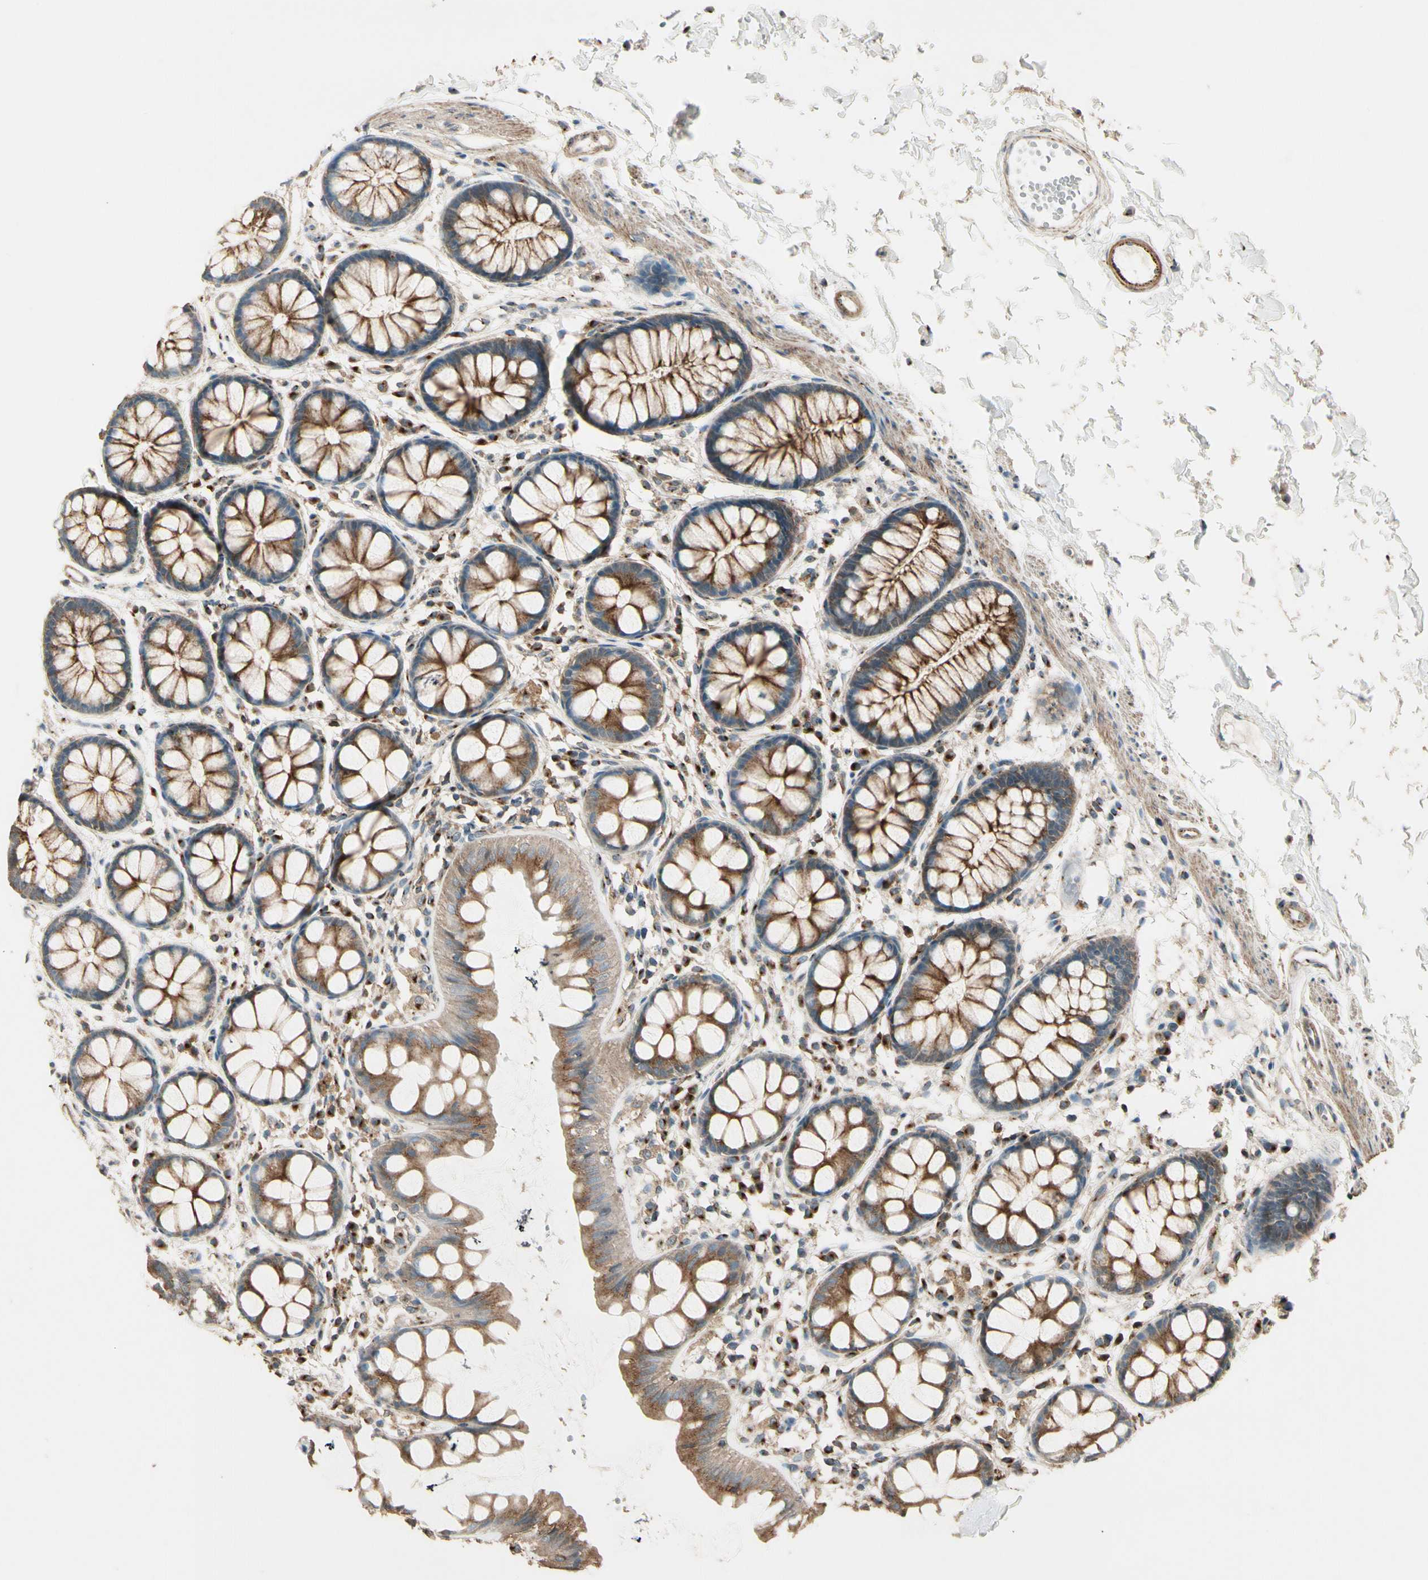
{"staining": {"intensity": "strong", "quantity": ">75%", "location": "cytoplasmic/membranous"}, "tissue": "rectum", "cell_type": "Glandular cells", "image_type": "normal", "snomed": [{"axis": "morphology", "description": "Normal tissue, NOS"}, {"axis": "topography", "description": "Rectum"}], "caption": "Protein staining demonstrates strong cytoplasmic/membranous staining in approximately >75% of glandular cells in benign rectum.", "gene": "AKAP9", "patient": {"sex": "female", "age": 66}}